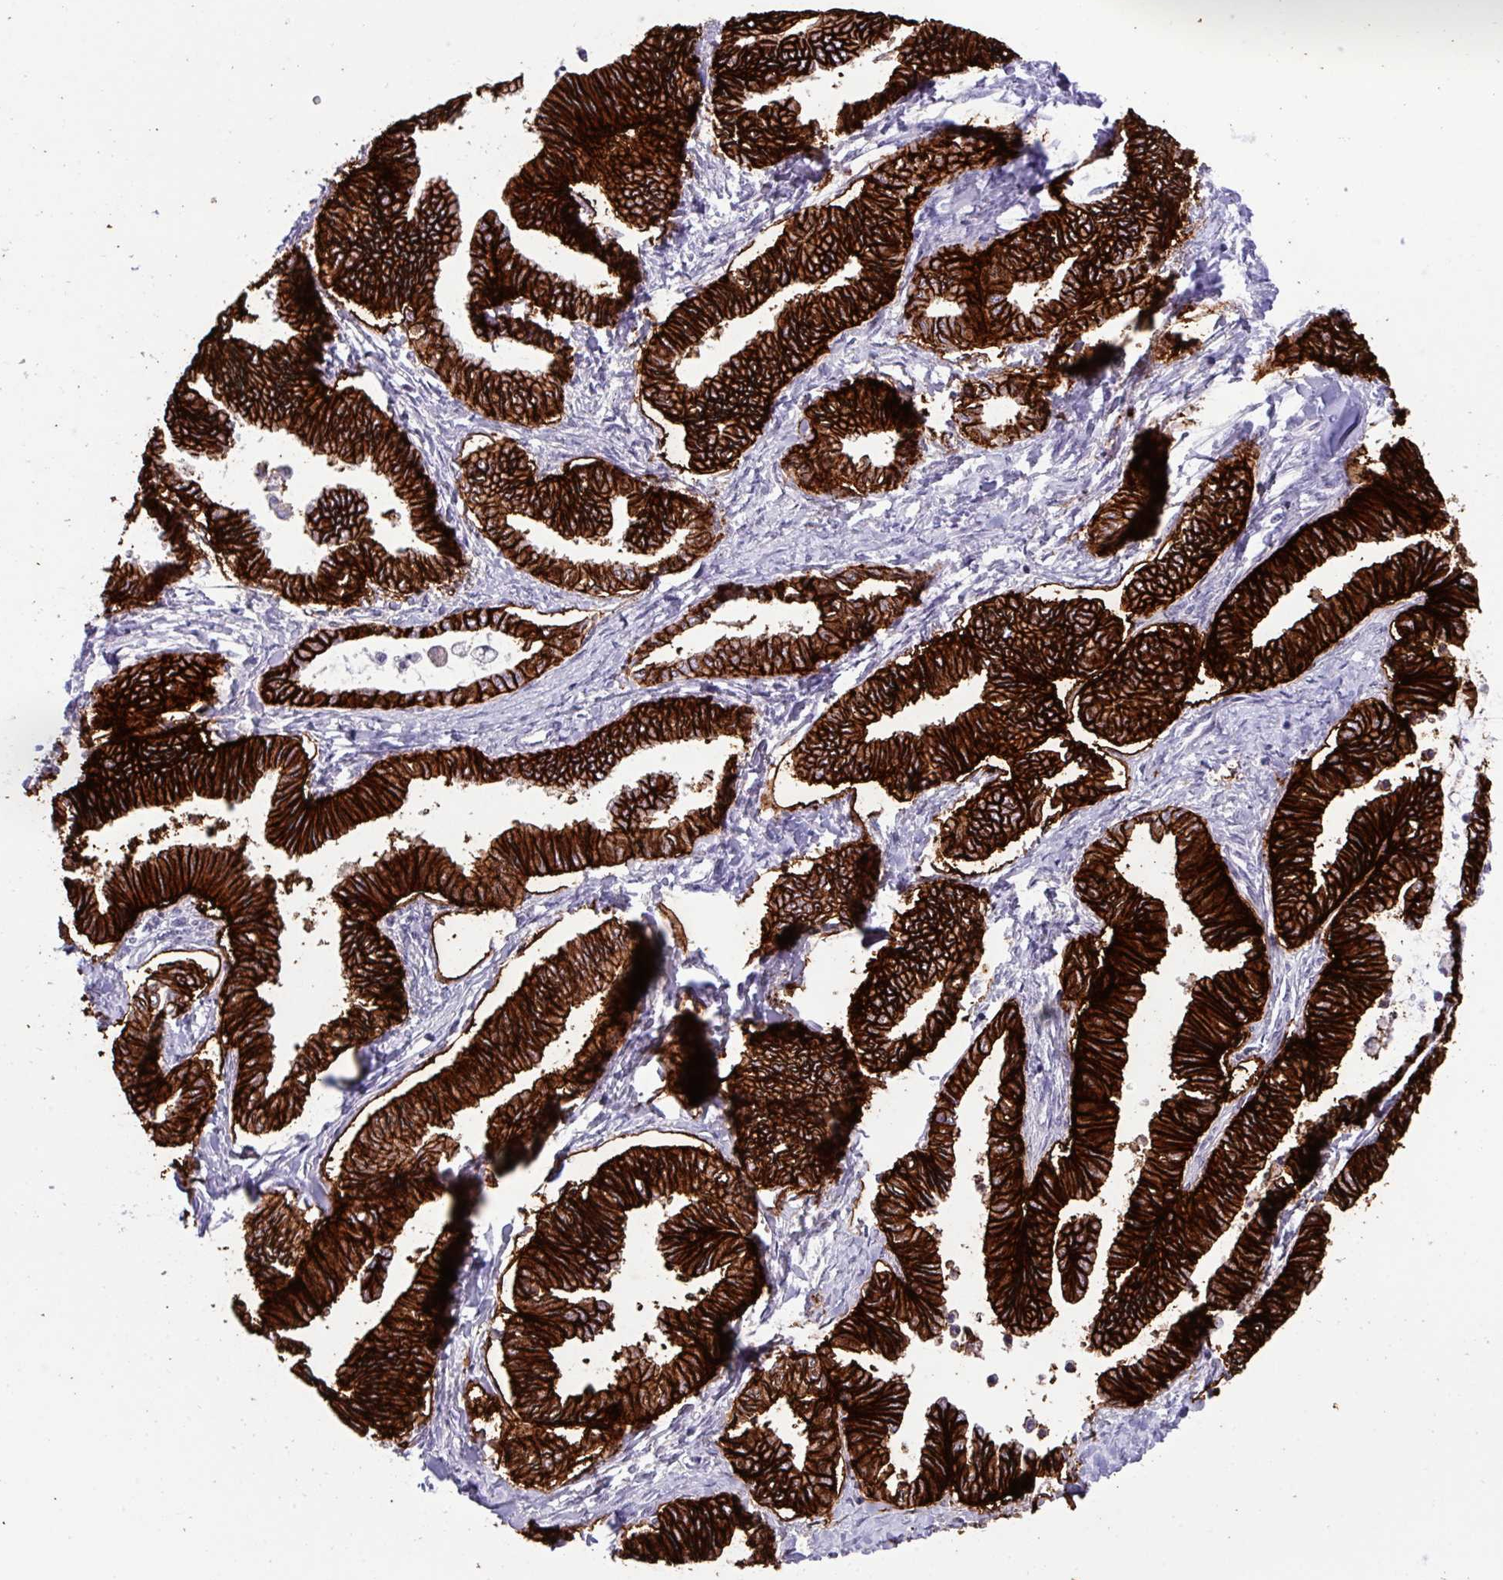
{"staining": {"intensity": "strong", "quantity": ">75%", "location": "cytoplasmic/membranous"}, "tissue": "ovarian cancer", "cell_type": "Tumor cells", "image_type": "cancer", "snomed": [{"axis": "morphology", "description": "Carcinoma, endometroid"}, {"axis": "topography", "description": "Ovary"}], "caption": "A histopathology image of human endometroid carcinoma (ovarian) stained for a protein reveals strong cytoplasmic/membranous brown staining in tumor cells. The staining was performed using DAB to visualize the protein expression in brown, while the nuclei were stained in blue with hematoxylin (Magnification: 20x).", "gene": "EPCAM", "patient": {"sex": "female", "age": 70}}